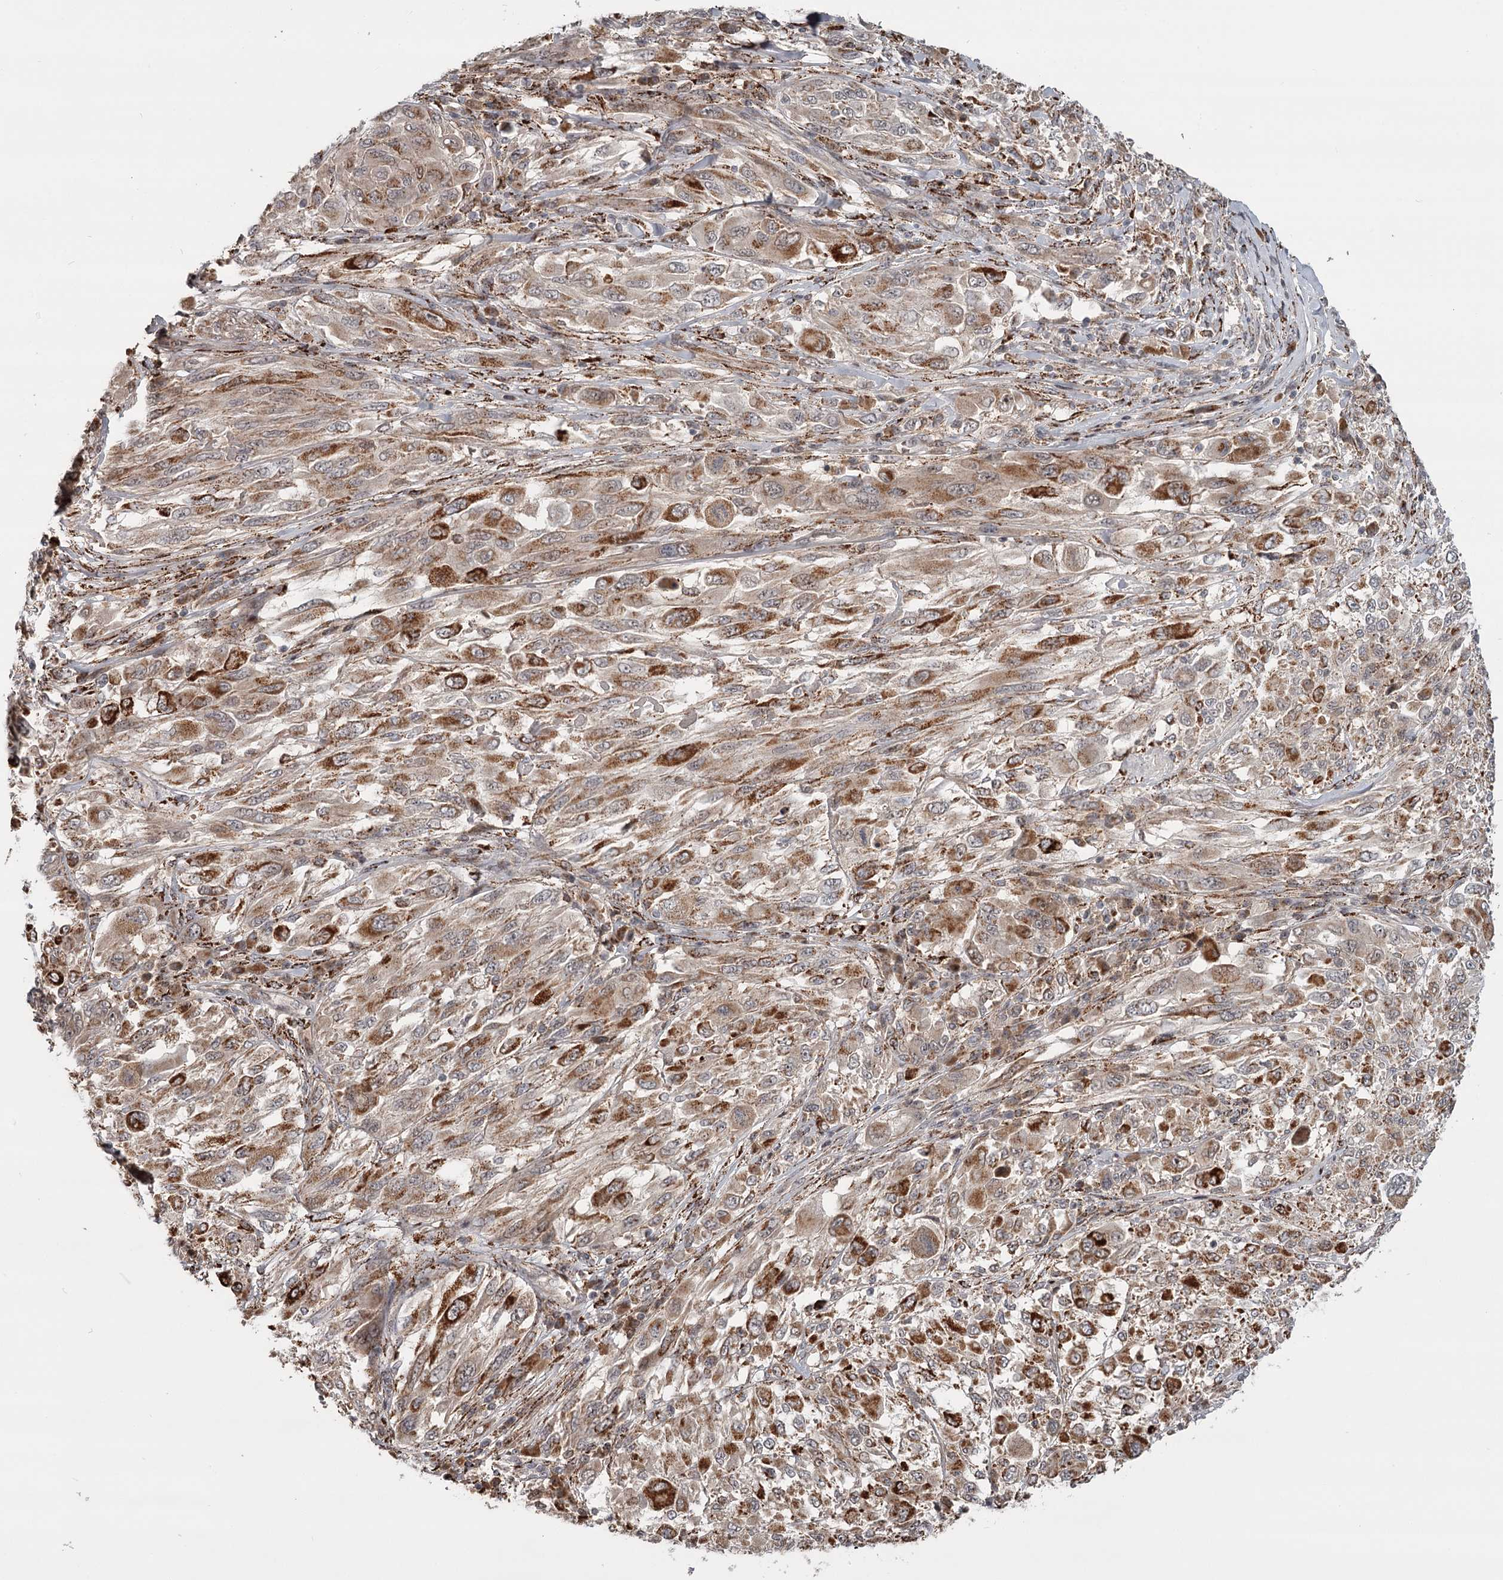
{"staining": {"intensity": "moderate", "quantity": ">75%", "location": "cytoplasmic/membranous"}, "tissue": "melanoma", "cell_type": "Tumor cells", "image_type": "cancer", "snomed": [{"axis": "morphology", "description": "Malignant melanoma, NOS"}, {"axis": "topography", "description": "Skin"}], "caption": "IHC photomicrograph of neoplastic tissue: human malignant melanoma stained using immunohistochemistry (IHC) exhibits medium levels of moderate protein expression localized specifically in the cytoplasmic/membranous of tumor cells, appearing as a cytoplasmic/membranous brown color.", "gene": "CDC123", "patient": {"sex": "female", "age": 91}}